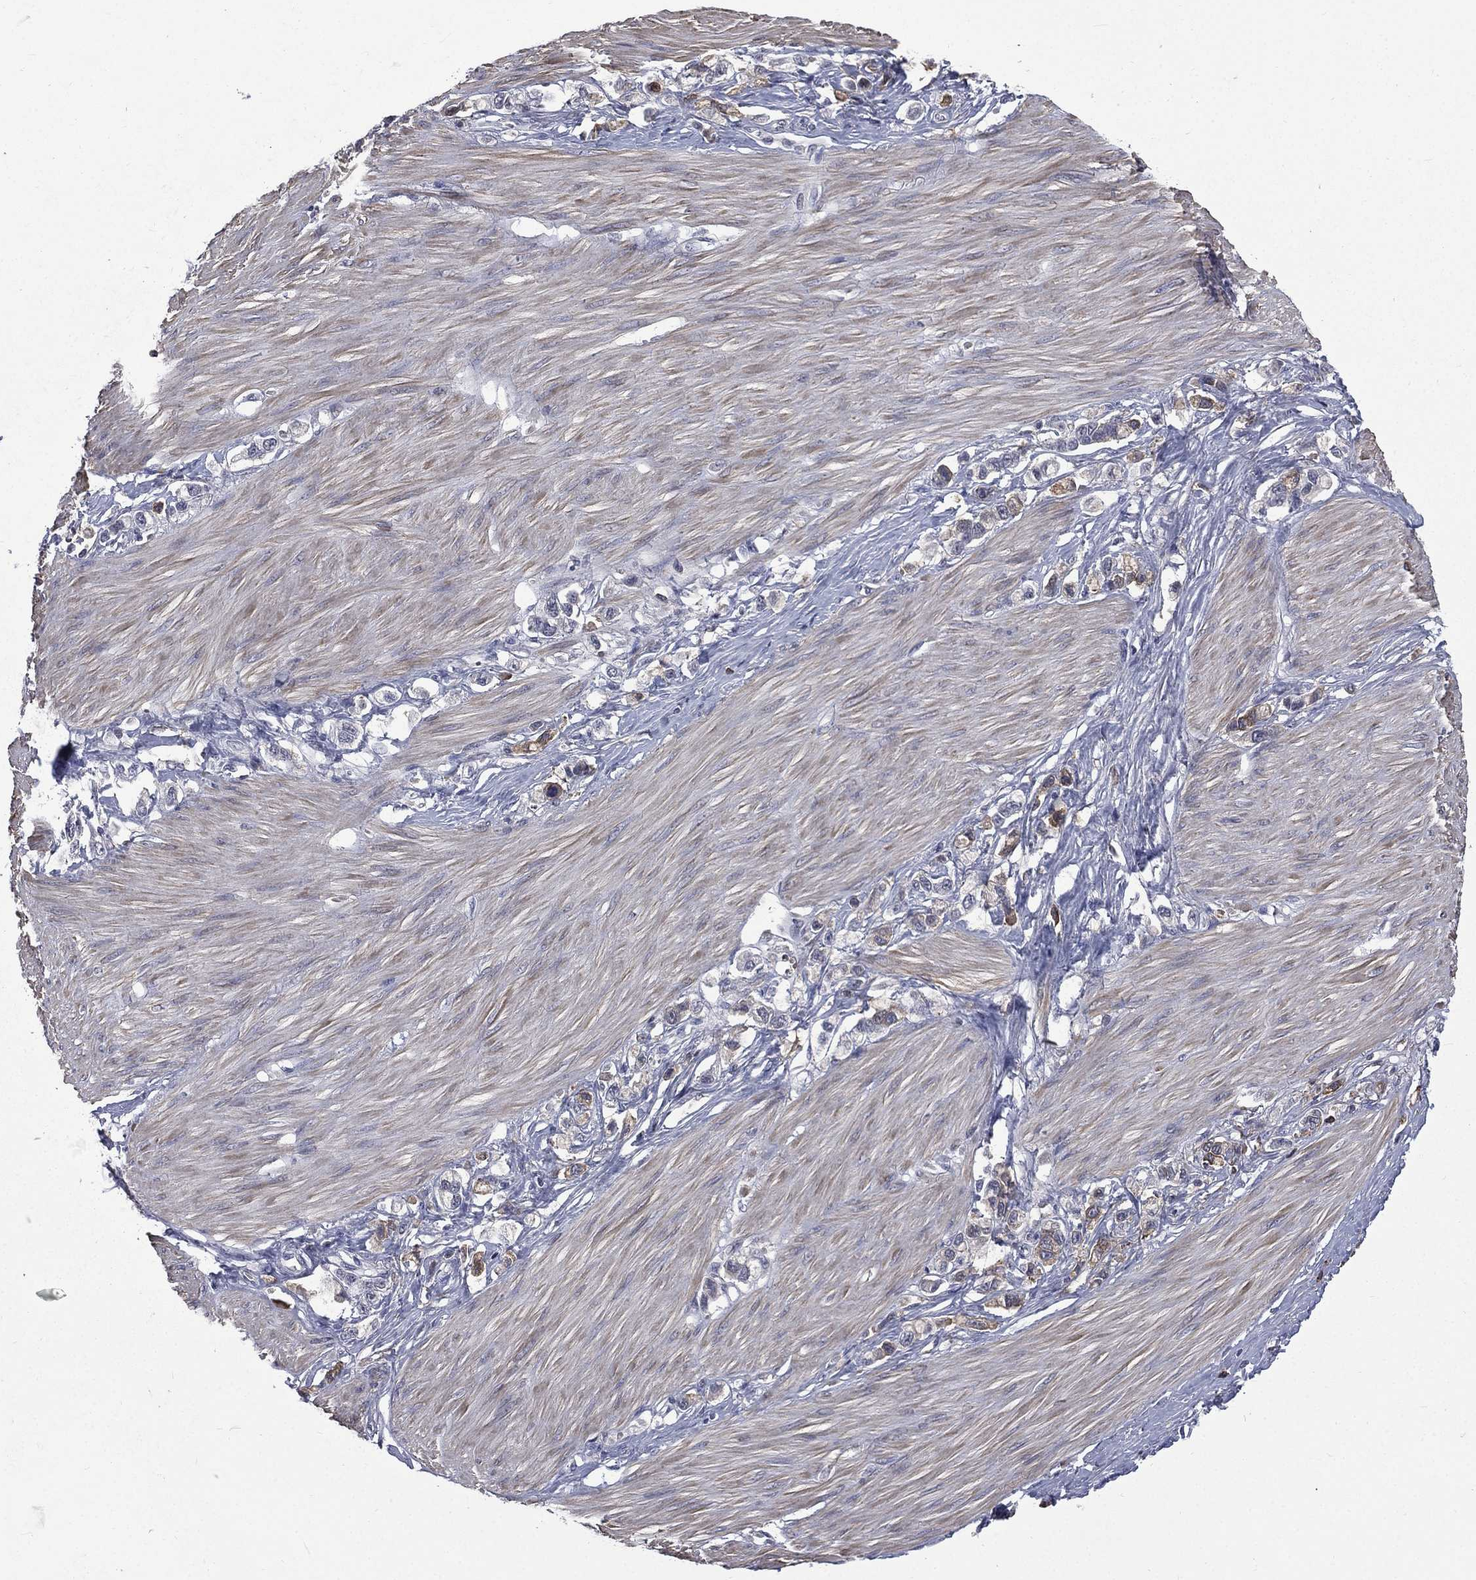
{"staining": {"intensity": "negative", "quantity": "none", "location": "none"}, "tissue": "stomach cancer", "cell_type": "Tumor cells", "image_type": "cancer", "snomed": [{"axis": "morphology", "description": "Normal tissue, NOS"}, {"axis": "morphology", "description": "Adenocarcinoma, NOS"}, {"axis": "morphology", "description": "Adenocarcinoma, High grade"}, {"axis": "topography", "description": "Stomach, upper"}, {"axis": "topography", "description": "Stomach"}], "caption": "A high-resolution image shows immunohistochemistry staining of adenocarcinoma (stomach), which displays no significant expression in tumor cells. (DAB IHC, high magnification).", "gene": "FGG", "patient": {"sex": "female", "age": 65}}